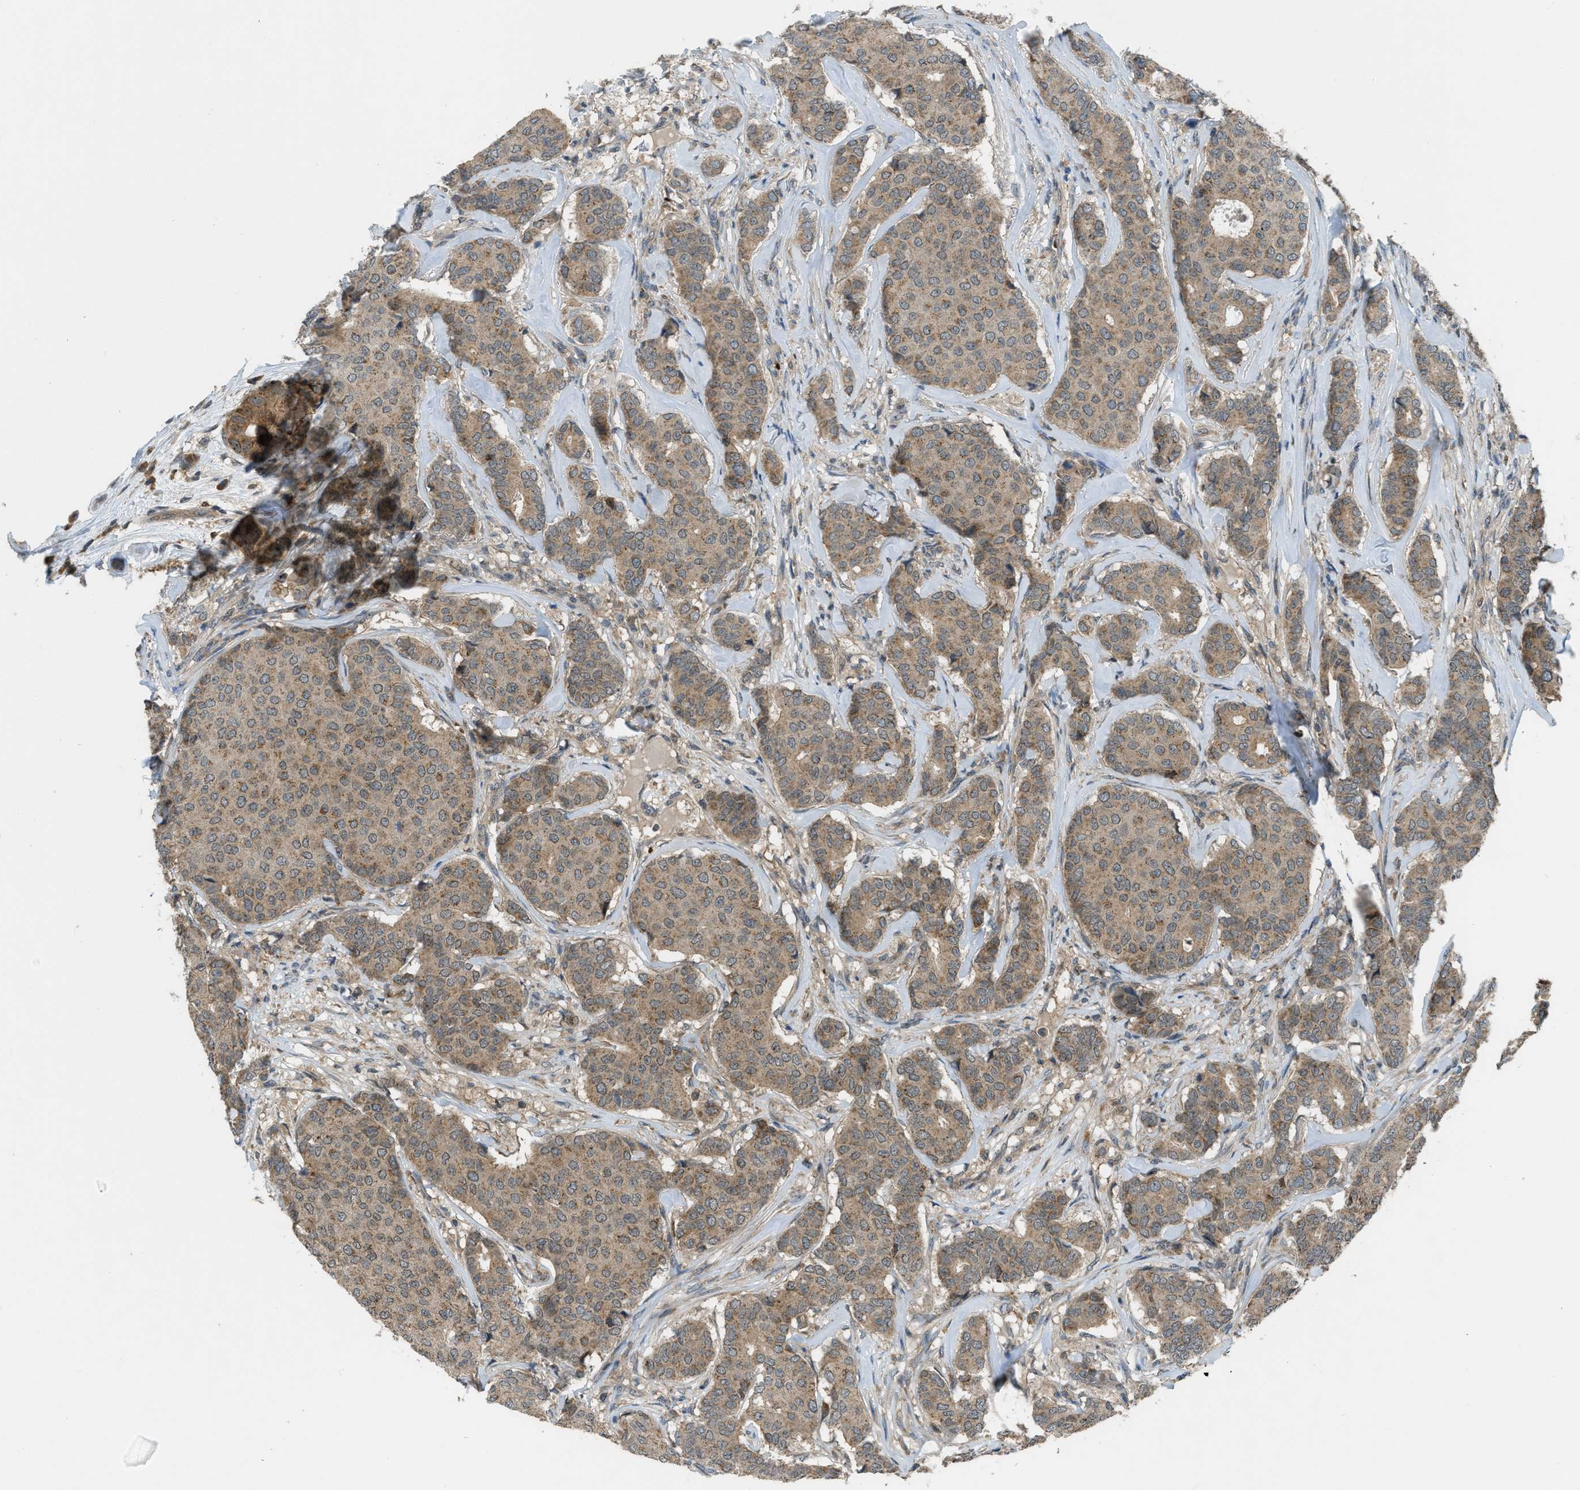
{"staining": {"intensity": "moderate", "quantity": ">75%", "location": "cytoplasmic/membranous"}, "tissue": "breast cancer", "cell_type": "Tumor cells", "image_type": "cancer", "snomed": [{"axis": "morphology", "description": "Duct carcinoma"}, {"axis": "topography", "description": "Breast"}], "caption": "A medium amount of moderate cytoplasmic/membranous staining is appreciated in about >75% of tumor cells in breast cancer (intraductal carcinoma) tissue.", "gene": "ZNF71", "patient": {"sex": "female", "age": 75}}